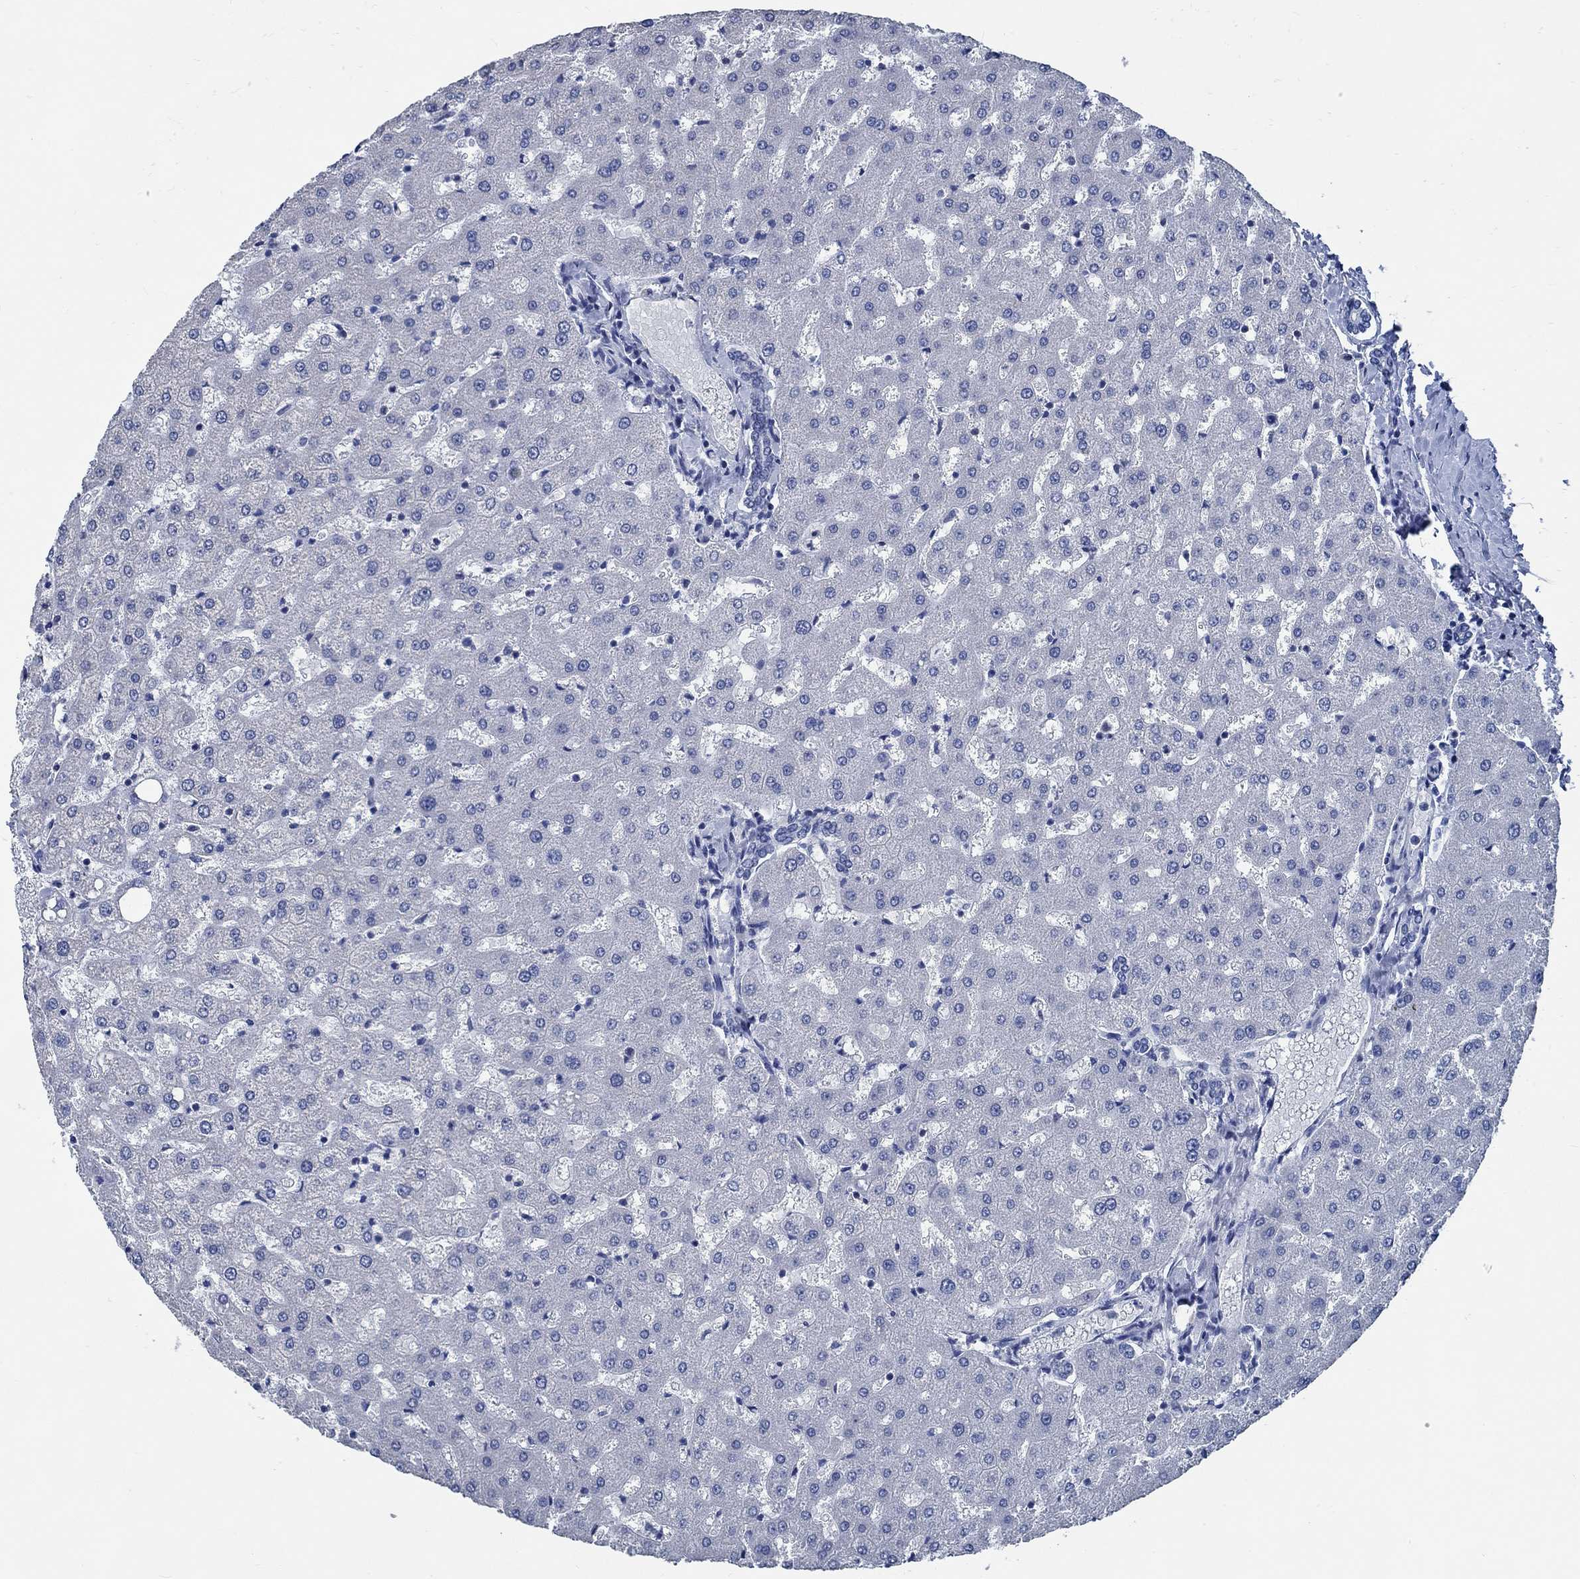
{"staining": {"intensity": "negative", "quantity": "none", "location": "none"}, "tissue": "liver", "cell_type": "Cholangiocytes", "image_type": "normal", "snomed": [{"axis": "morphology", "description": "Normal tissue, NOS"}, {"axis": "topography", "description": "Liver"}], "caption": "Immunohistochemistry micrograph of unremarkable liver: human liver stained with DAB displays no significant protein expression in cholangiocytes. (DAB (3,3'-diaminobenzidine) immunohistochemistry (IHC) with hematoxylin counter stain).", "gene": "OBSCN", "patient": {"sex": "female", "age": 50}}